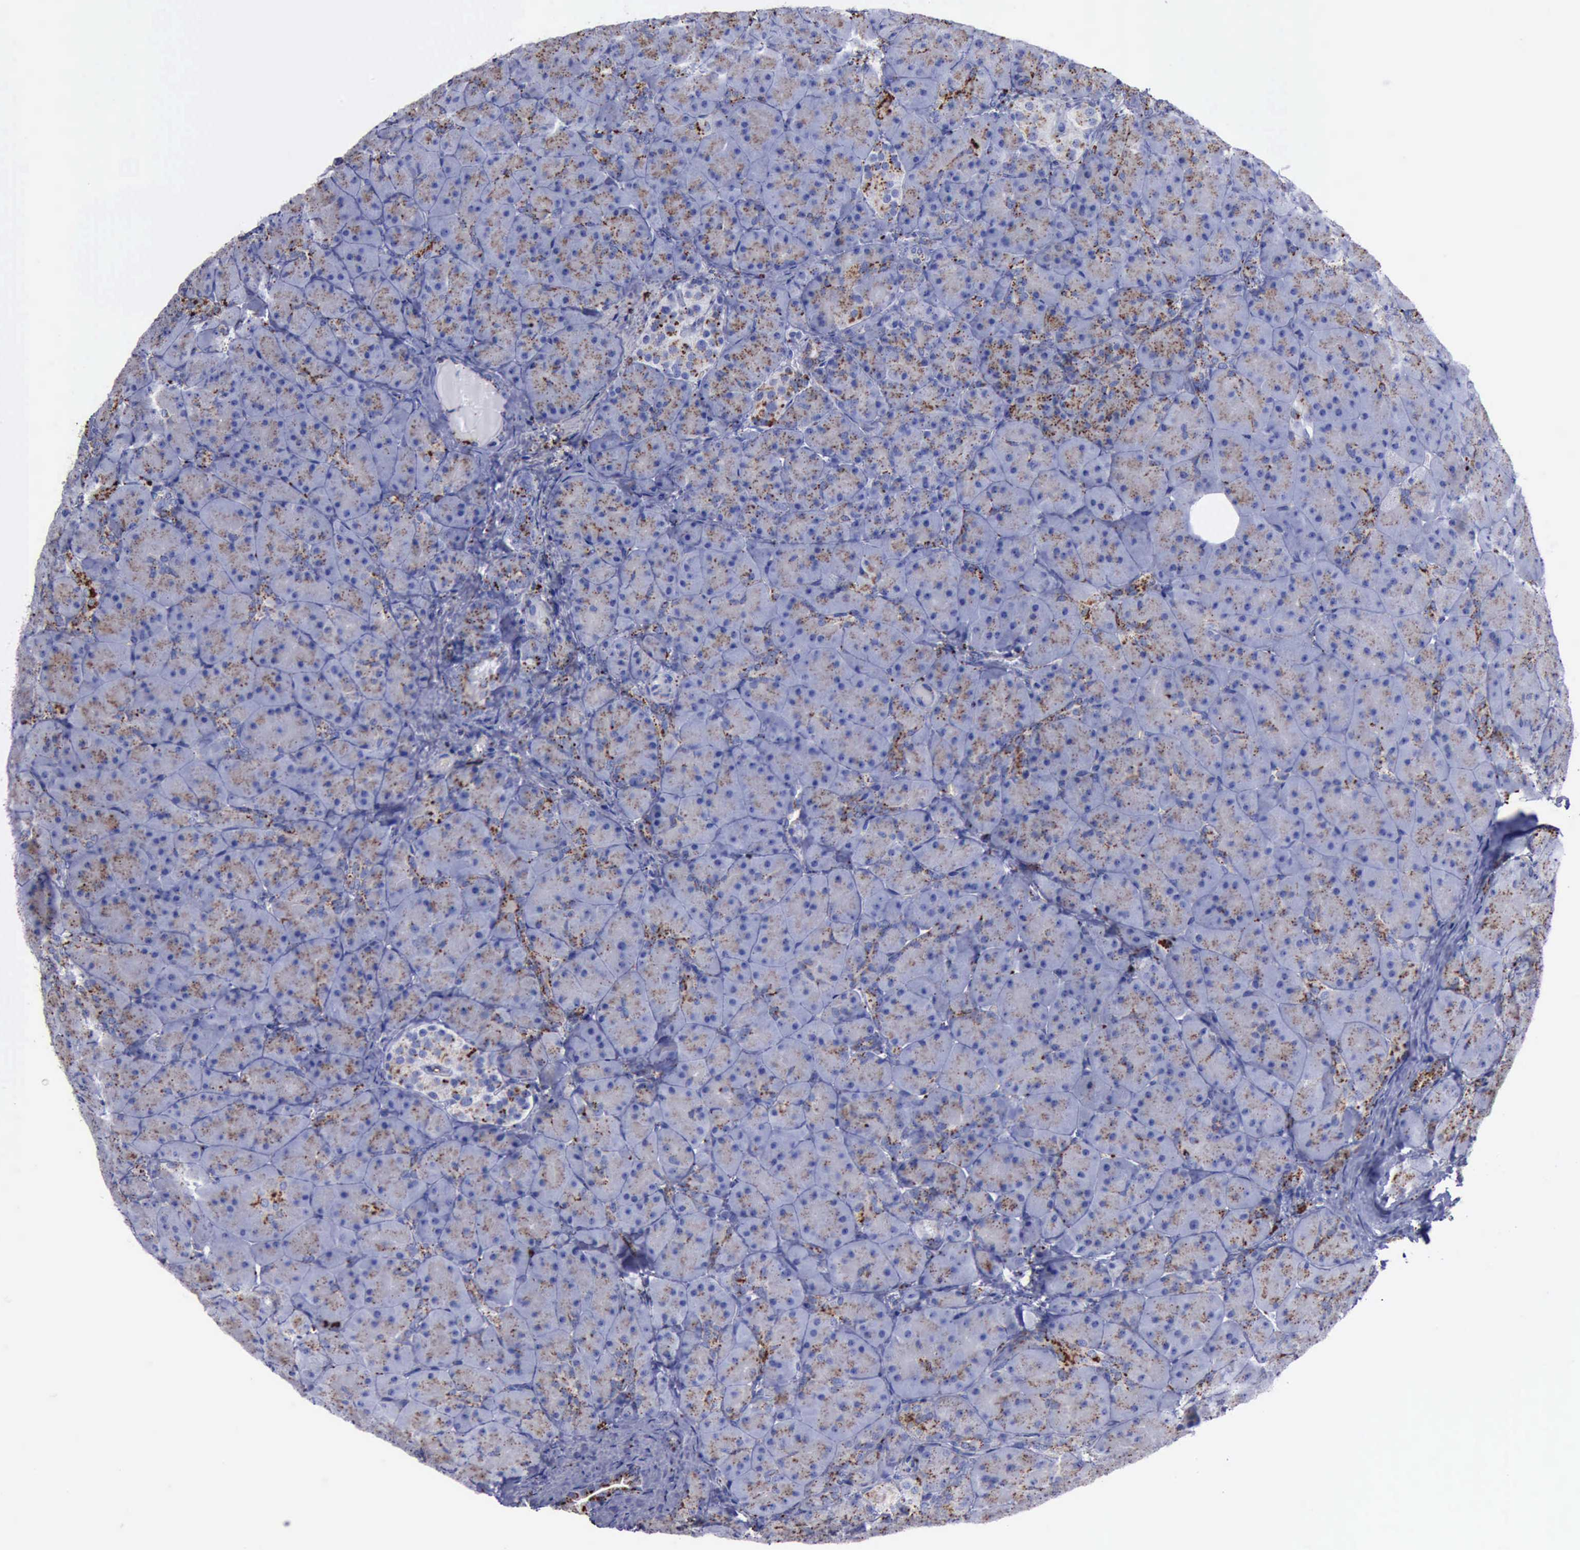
{"staining": {"intensity": "moderate", "quantity": "25%-75%", "location": "cytoplasmic/membranous"}, "tissue": "pancreas", "cell_type": "Exocrine glandular cells", "image_type": "normal", "snomed": [{"axis": "morphology", "description": "Normal tissue, NOS"}, {"axis": "topography", "description": "Pancreas"}], "caption": "Pancreas was stained to show a protein in brown. There is medium levels of moderate cytoplasmic/membranous positivity in approximately 25%-75% of exocrine glandular cells. Nuclei are stained in blue.", "gene": "CTSD", "patient": {"sex": "male", "age": 66}}